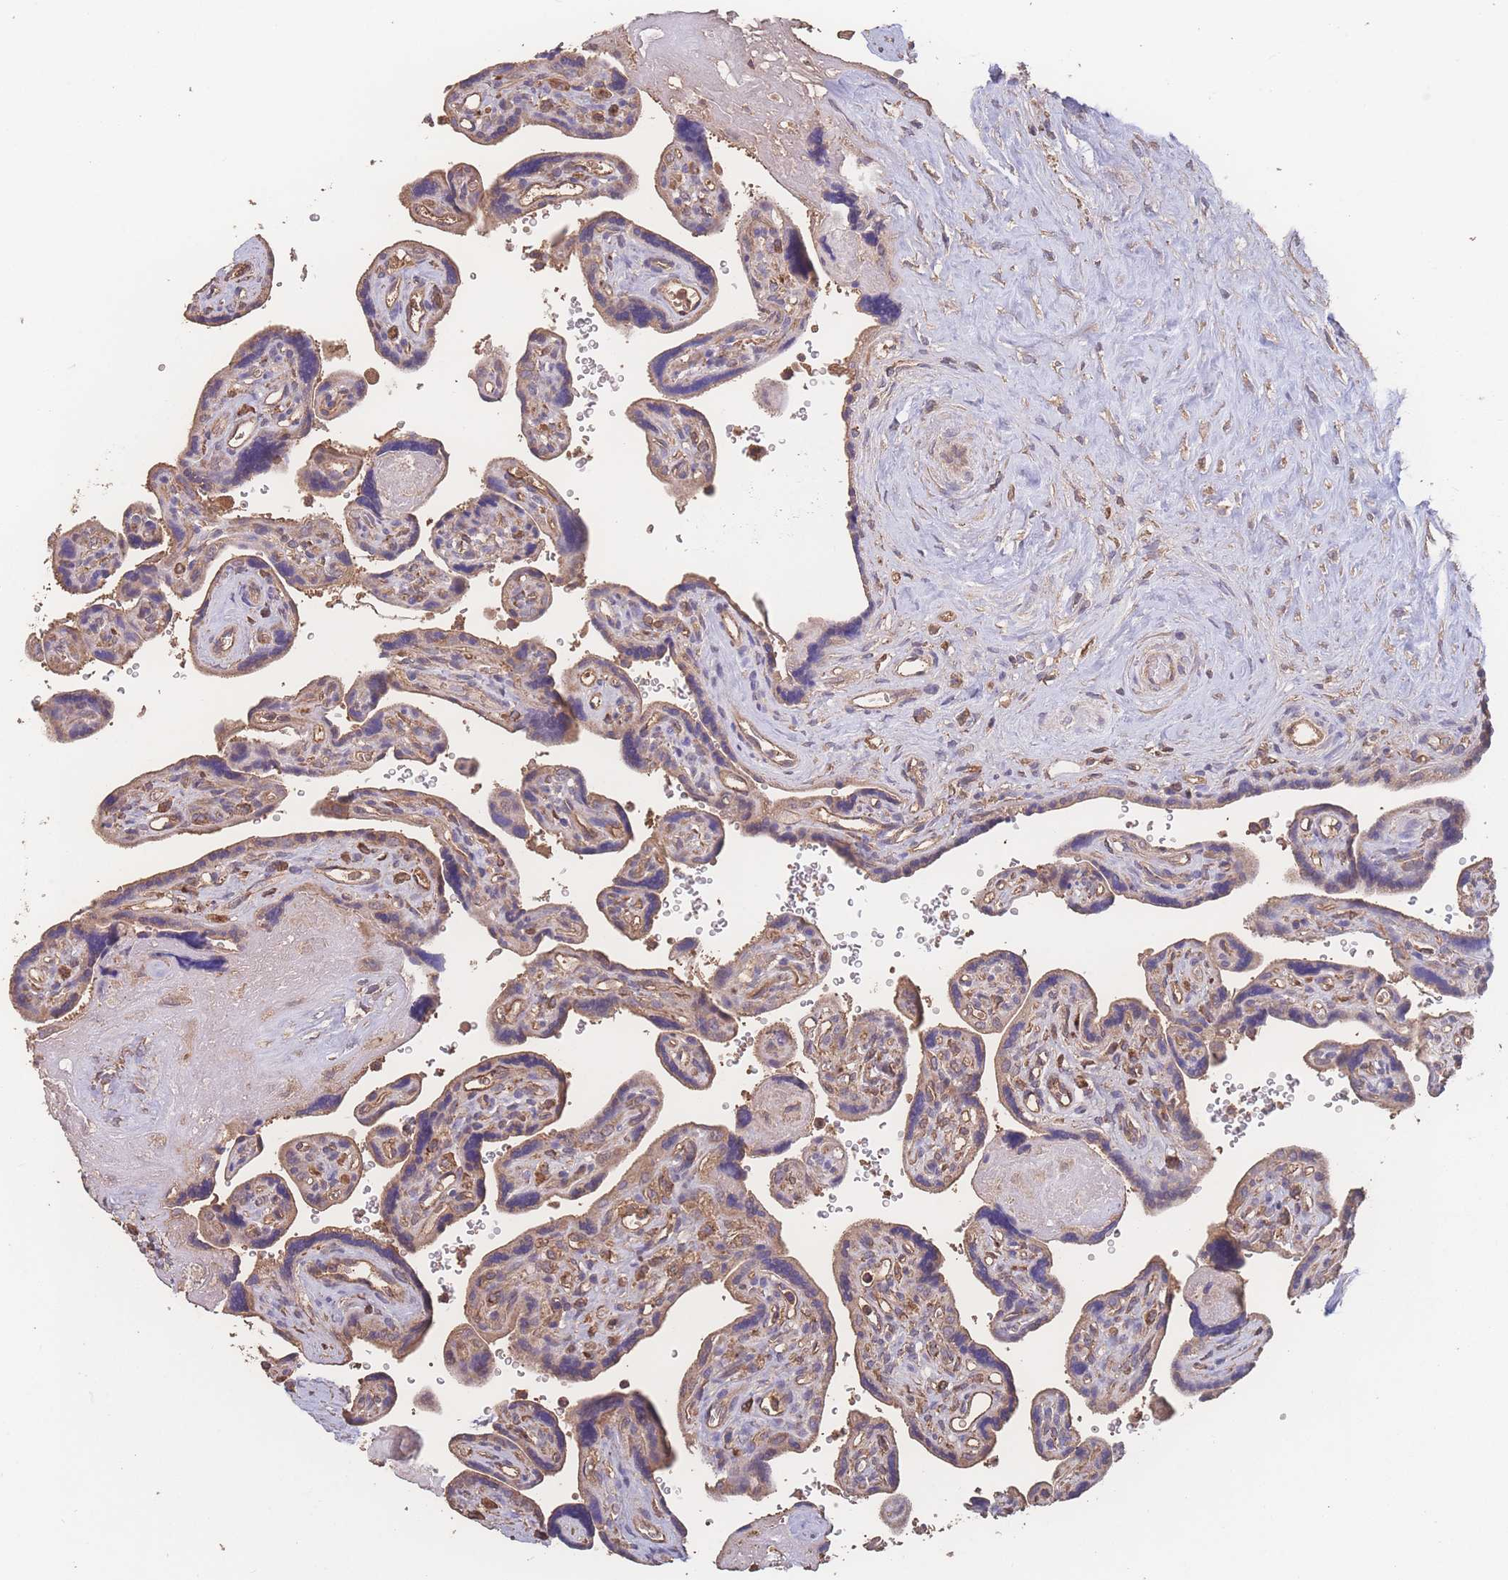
{"staining": {"intensity": "weak", "quantity": ">75%", "location": "cytoplasmic/membranous"}, "tissue": "placenta", "cell_type": "Trophoblastic cells", "image_type": "normal", "snomed": [{"axis": "morphology", "description": "Normal tissue, NOS"}, {"axis": "topography", "description": "Placenta"}], "caption": "A high-resolution histopathology image shows IHC staining of normal placenta, which exhibits weak cytoplasmic/membranous expression in about >75% of trophoblastic cells. The staining is performed using DAB (3,3'-diaminobenzidine) brown chromogen to label protein expression. The nuclei are counter-stained blue using hematoxylin.", "gene": "ATXN10", "patient": {"sex": "female", "age": 39}}